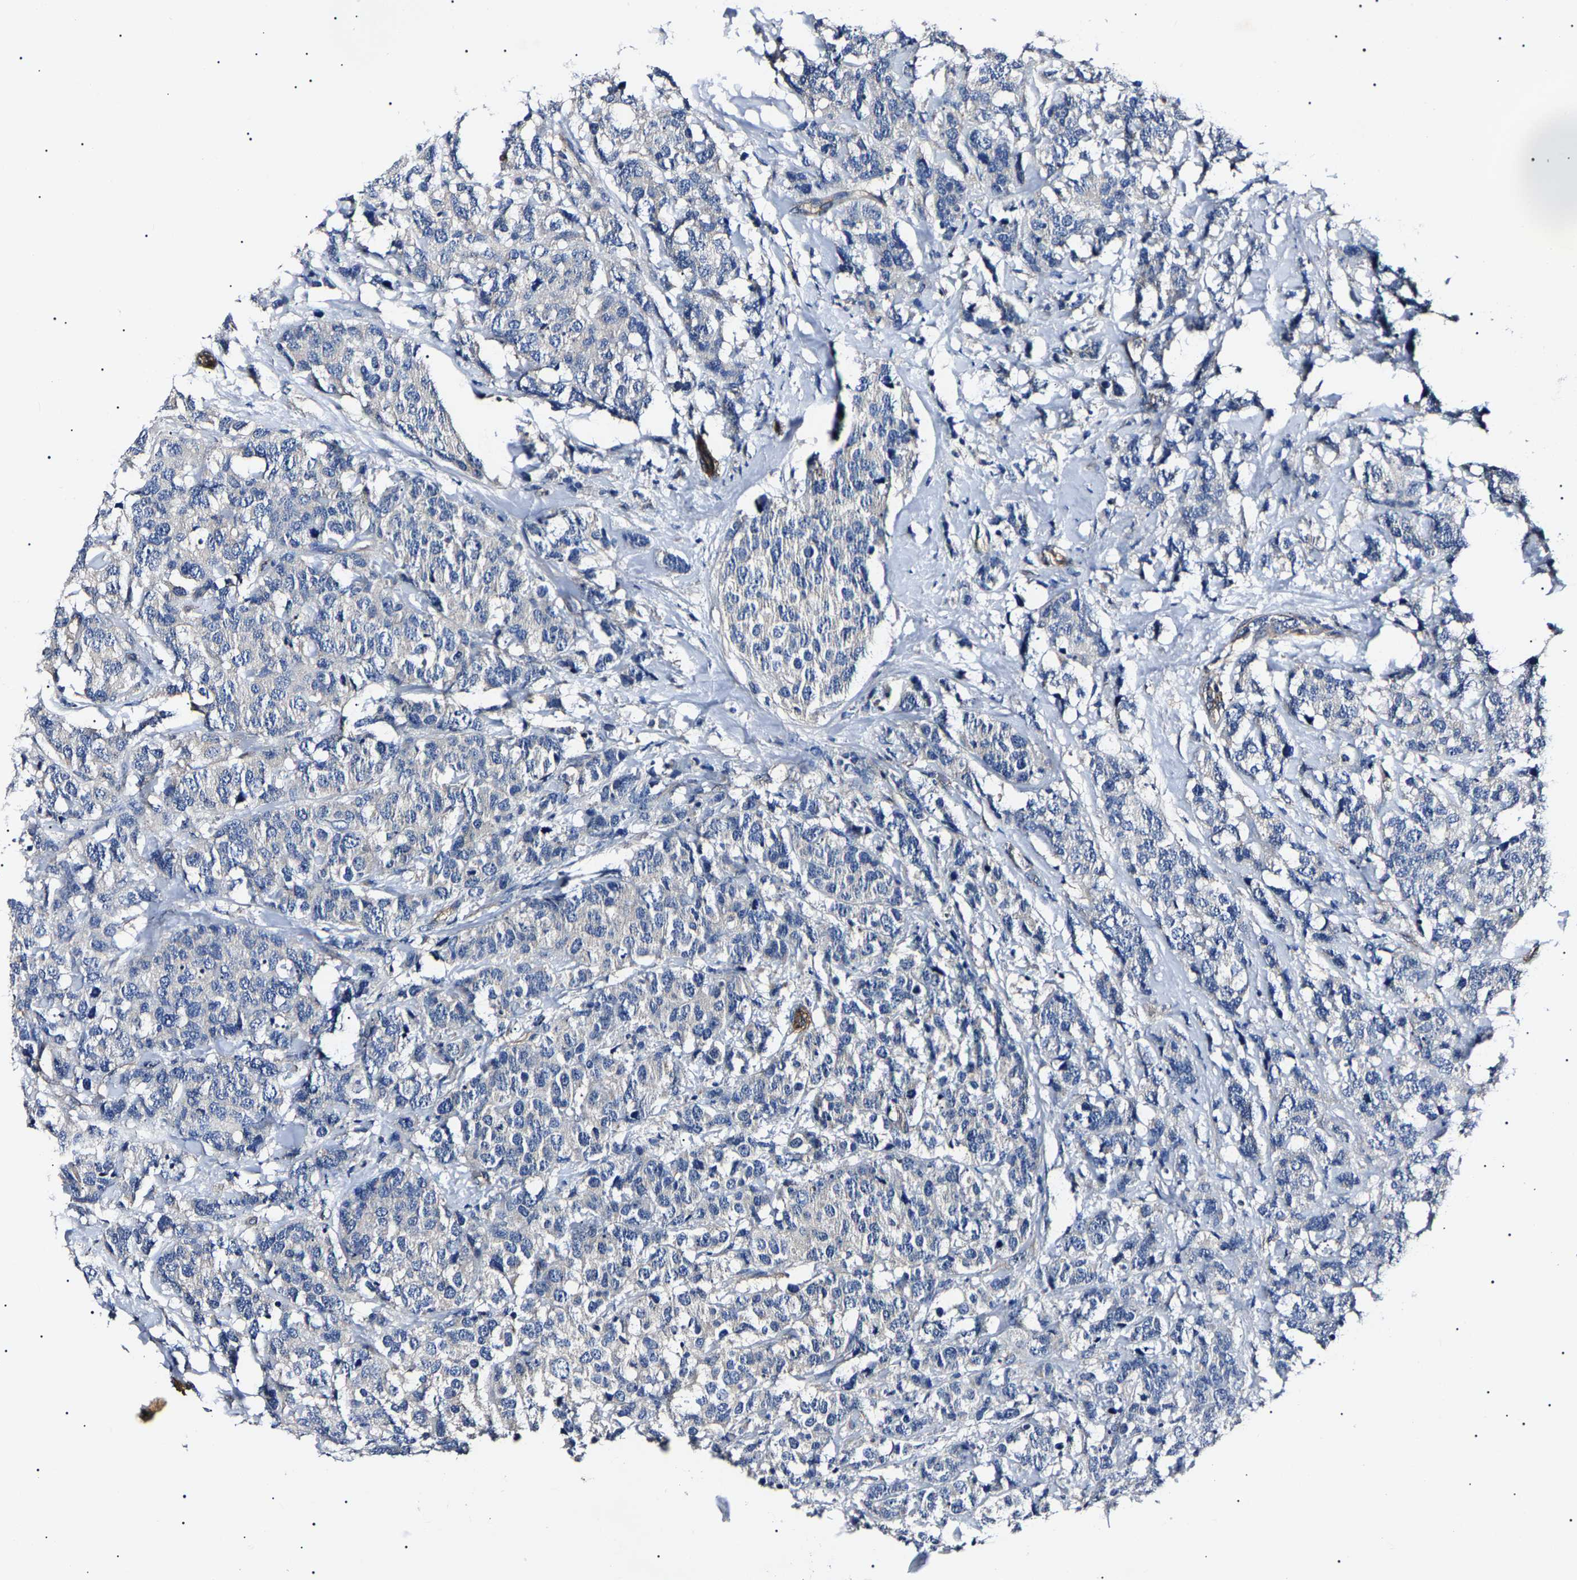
{"staining": {"intensity": "negative", "quantity": "none", "location": "none"}, "tissue": "breast cancer", "cell_type": "Tumor cells", "image_type": "cancer", "snomed": [{"axis": "morphology", "description": "Lobular carcinoma"}, {"axis": "topography", "description": "Breast"}], "caption": "A high-resolution photomicrograph shows immunohistochemistry staining of breast lobular carcinoma, which reveals no significant positivity in tumor cells.", "gene": "KLHL42", "patient": {"sex": "female", "age": 59}}